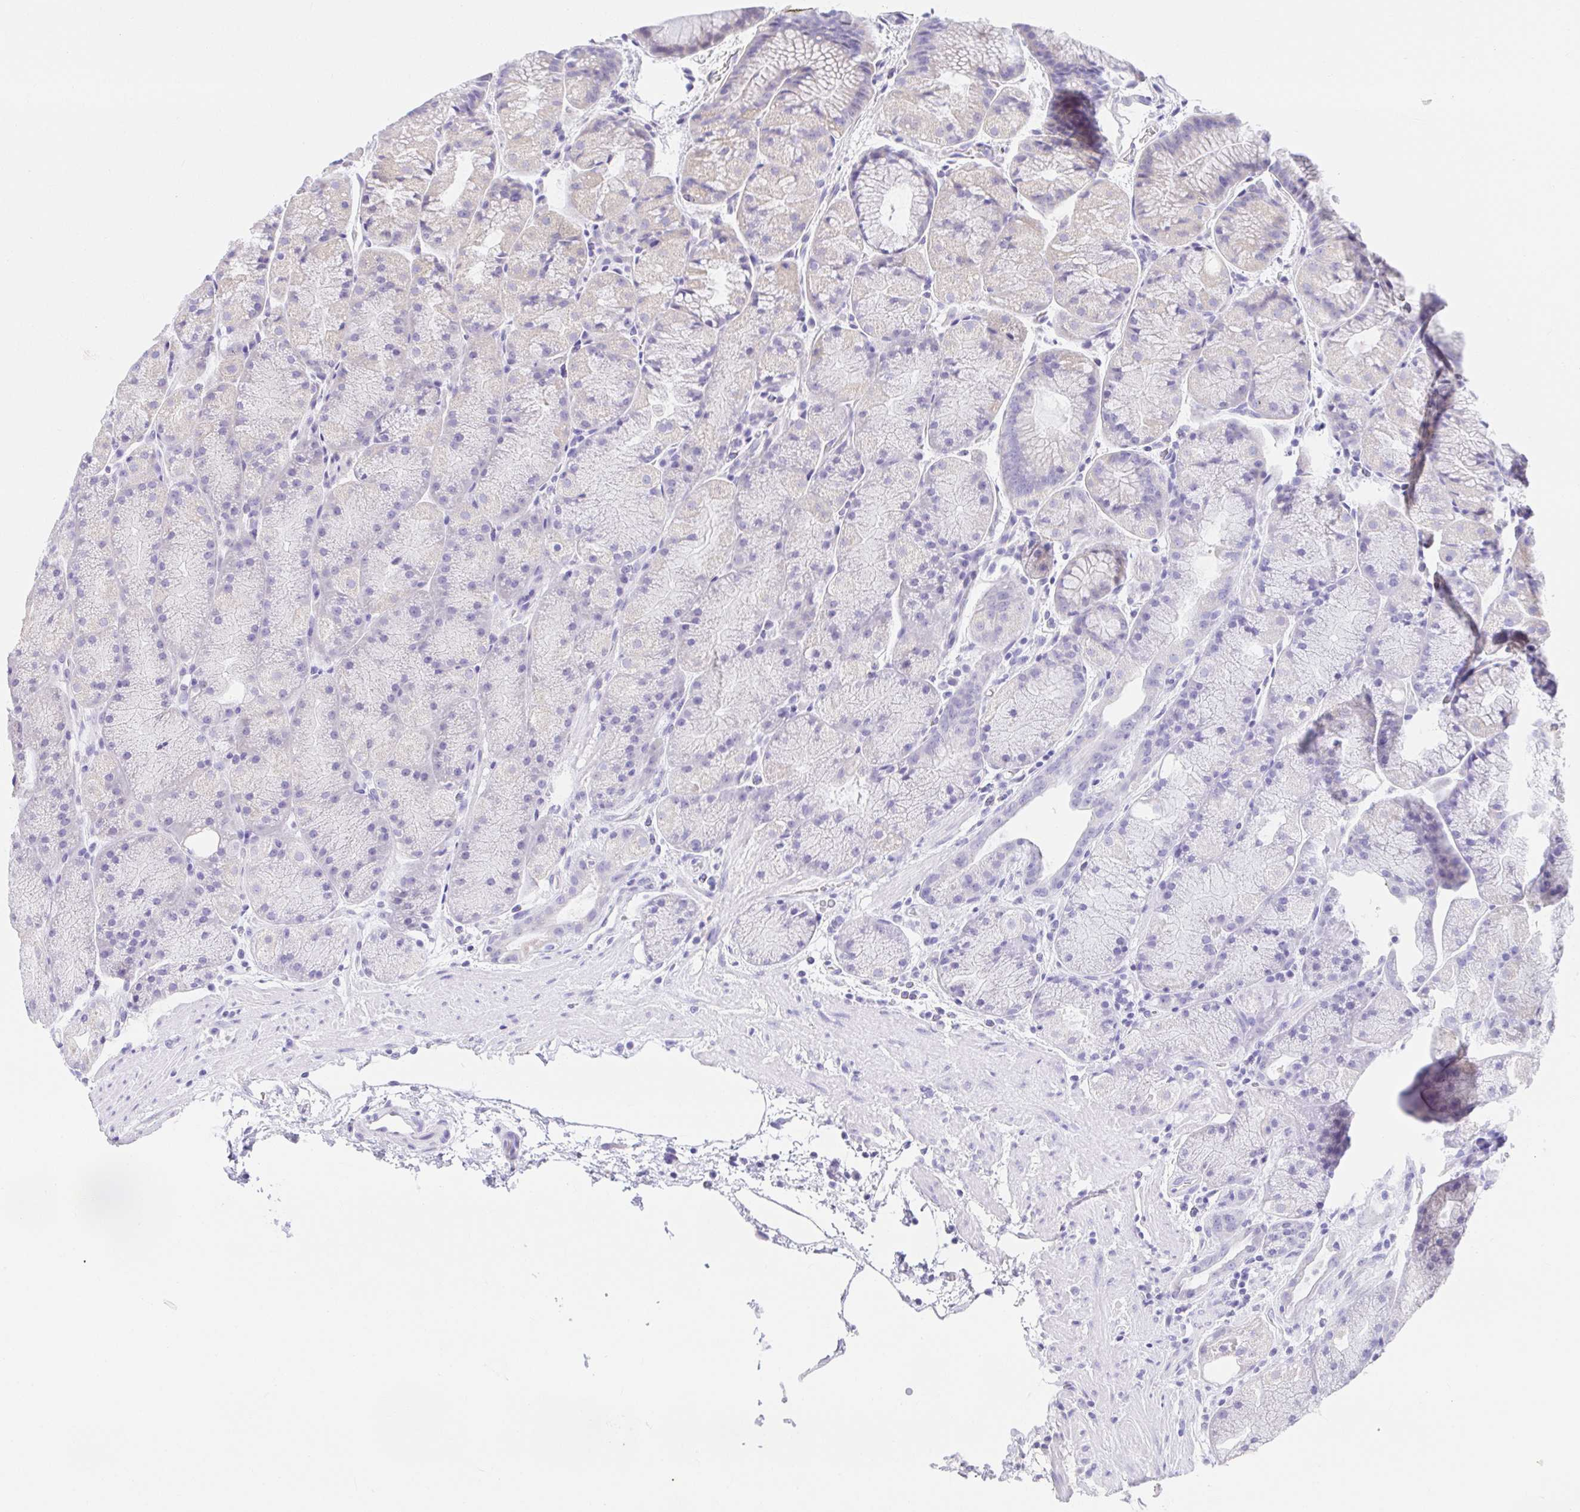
{"staining": {"intensity": "negative", "quantity": "none", "location": "none"}, "tissue": "stomach", "cell_type": "Glandular cells", "image_type": "normal", "snomed": [{"axis": "morphology", "description": "Normal tissue, NOS"}, {"axis": "topography", "description": "Stomach, upper"}, {"axis": "topography", "description": "Stomach"}], "caption": "The immunohistochemistry (IHC) histopathology image has no significant positivity in glandular cells of stomach.", "gene": "VGLL1", "patient": {"sex": "male", "age": 48}}